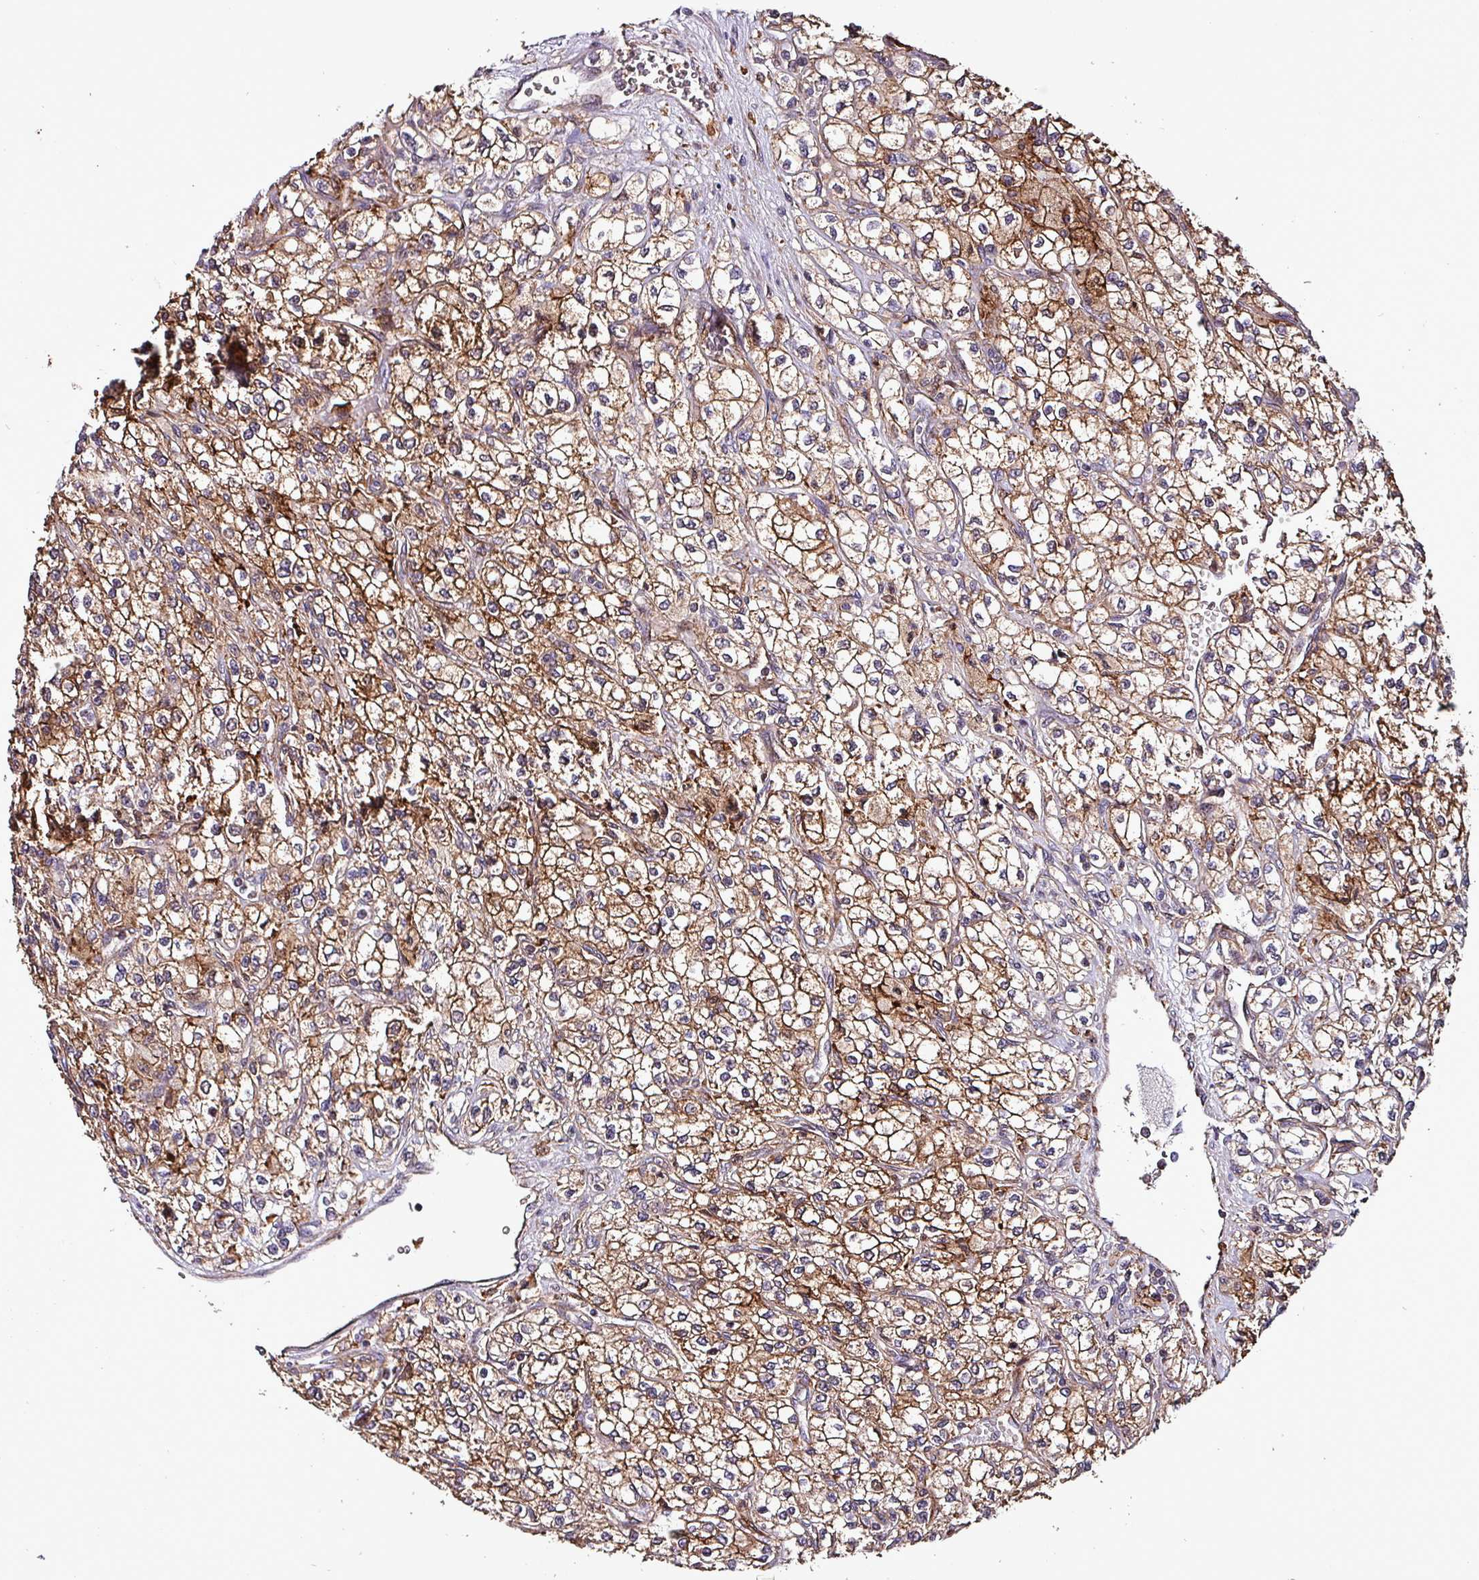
{"staining": {"intensity": "moderate", "quantity": "25%-75%", "location": "cytoplasmic/membranous"}, "tissue": "renal cancer", "cell_type": "Tumor cells", "image_type": "cancer", "snomed": [{"axis": "morphology", "description": "Adenocarcinoma, NOS"}, {"axis": "topography", "description": "Kidney"}], "caption": "Renal cancer (adenocarcinoma) stained for a protein demonstrates moderate cytoplasmic/membranous positivity in tumor cells. (IHC, brightfield microscopy, high magnification).", "gene": "SCIN", "patient": {"sex": "male", "age": 80}}